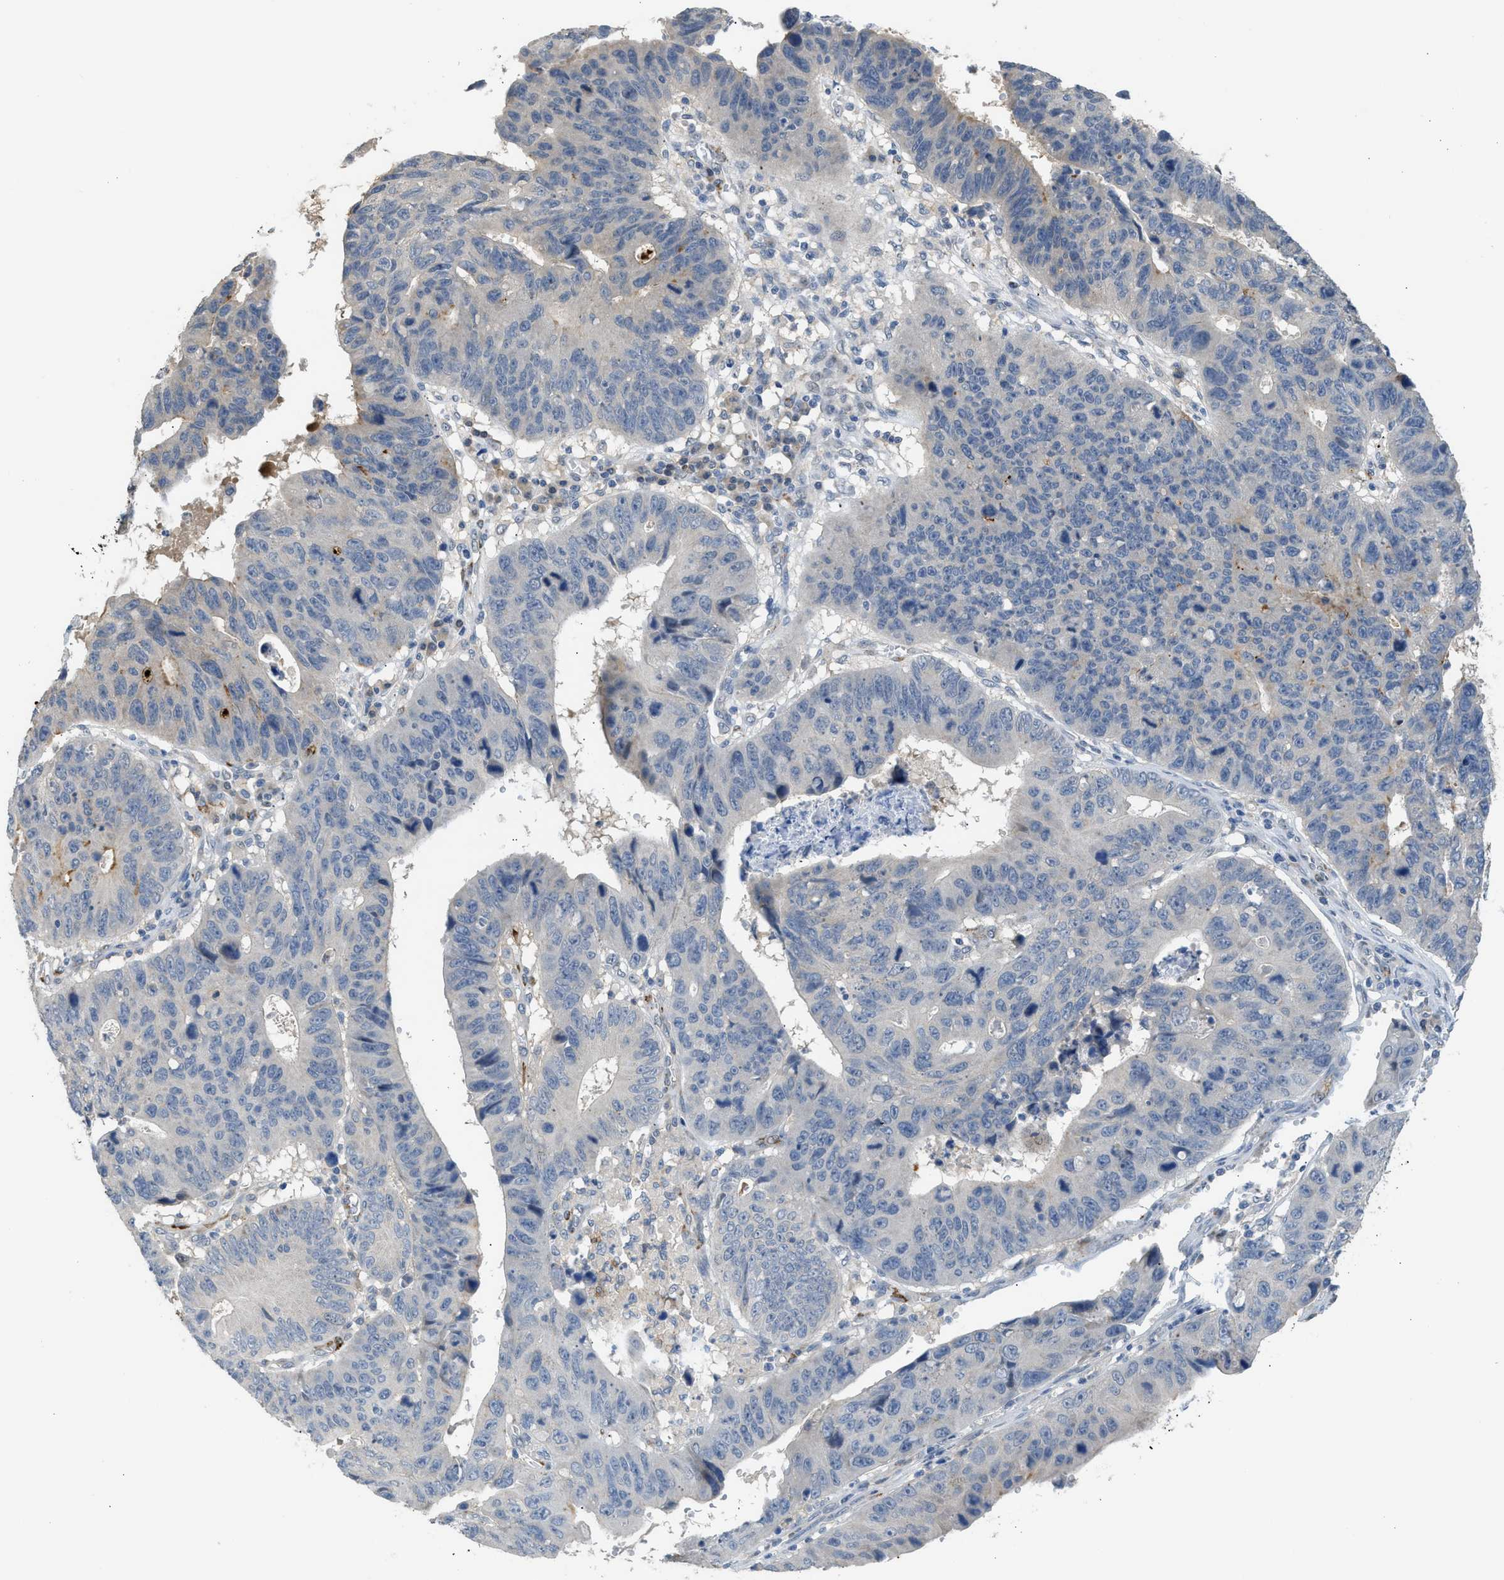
{"staining": {"intensity": "strong", "quantity": "<25%", "location": "cytoplasmic/membranous"}, "tissue": "stomach cancer", "cell_type": "Tumor cells", "image_type": "cancer", "snomed": [{"axis": "morphology", "description": "Adenocarcinoma, NOS"}, {"axis": "topography", "description": "Stomach"}], "caption": "This image shows immunohistochemistry (IHC) staining of adenocarcinoma (stomach), with medium strong cytoplasmic/membranous staining in approximately <25% of tumor cells.", "gene": "RHBDF2", "patient": {"sex": "male", "age": 59}}